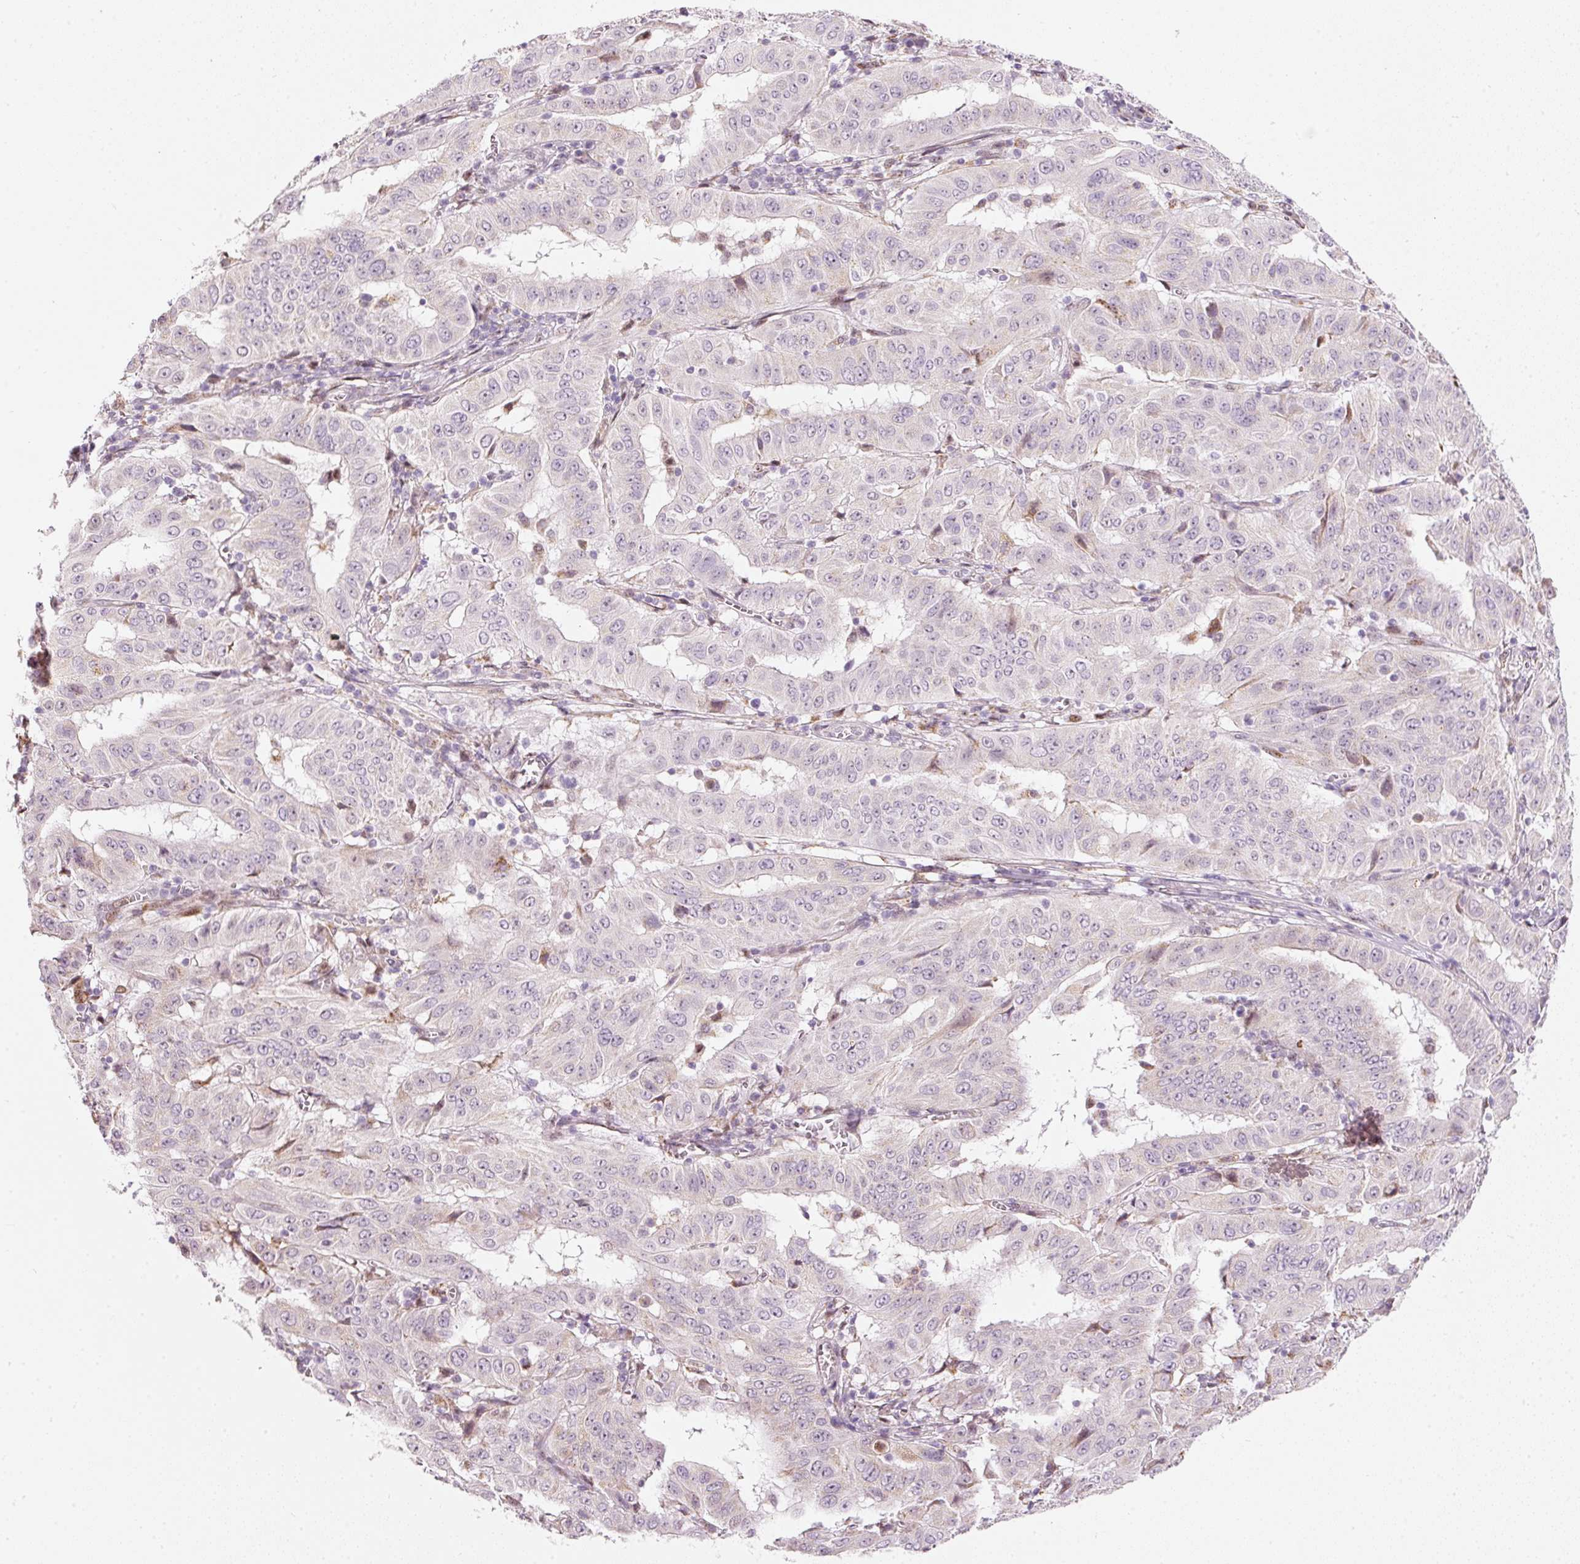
{"staining": {"intensity": "negative", "quantity": "none", "location": "none"}, "tissue": "pancreatic cancer", "cell_type": "Tumor cells", "image_type": "cancer", "snomed": [{"axis": "morphology", "description": "Adenocarcinoma, NOS"}, {"axis": "topography", "description": "Pancreas"}], "caption": "Tumor cells are negative for brown protein staining in pancreatic cancer (adenocarcinoma).", "gene": "RNF39", "patient": {"sex": "male", "age": 63}}